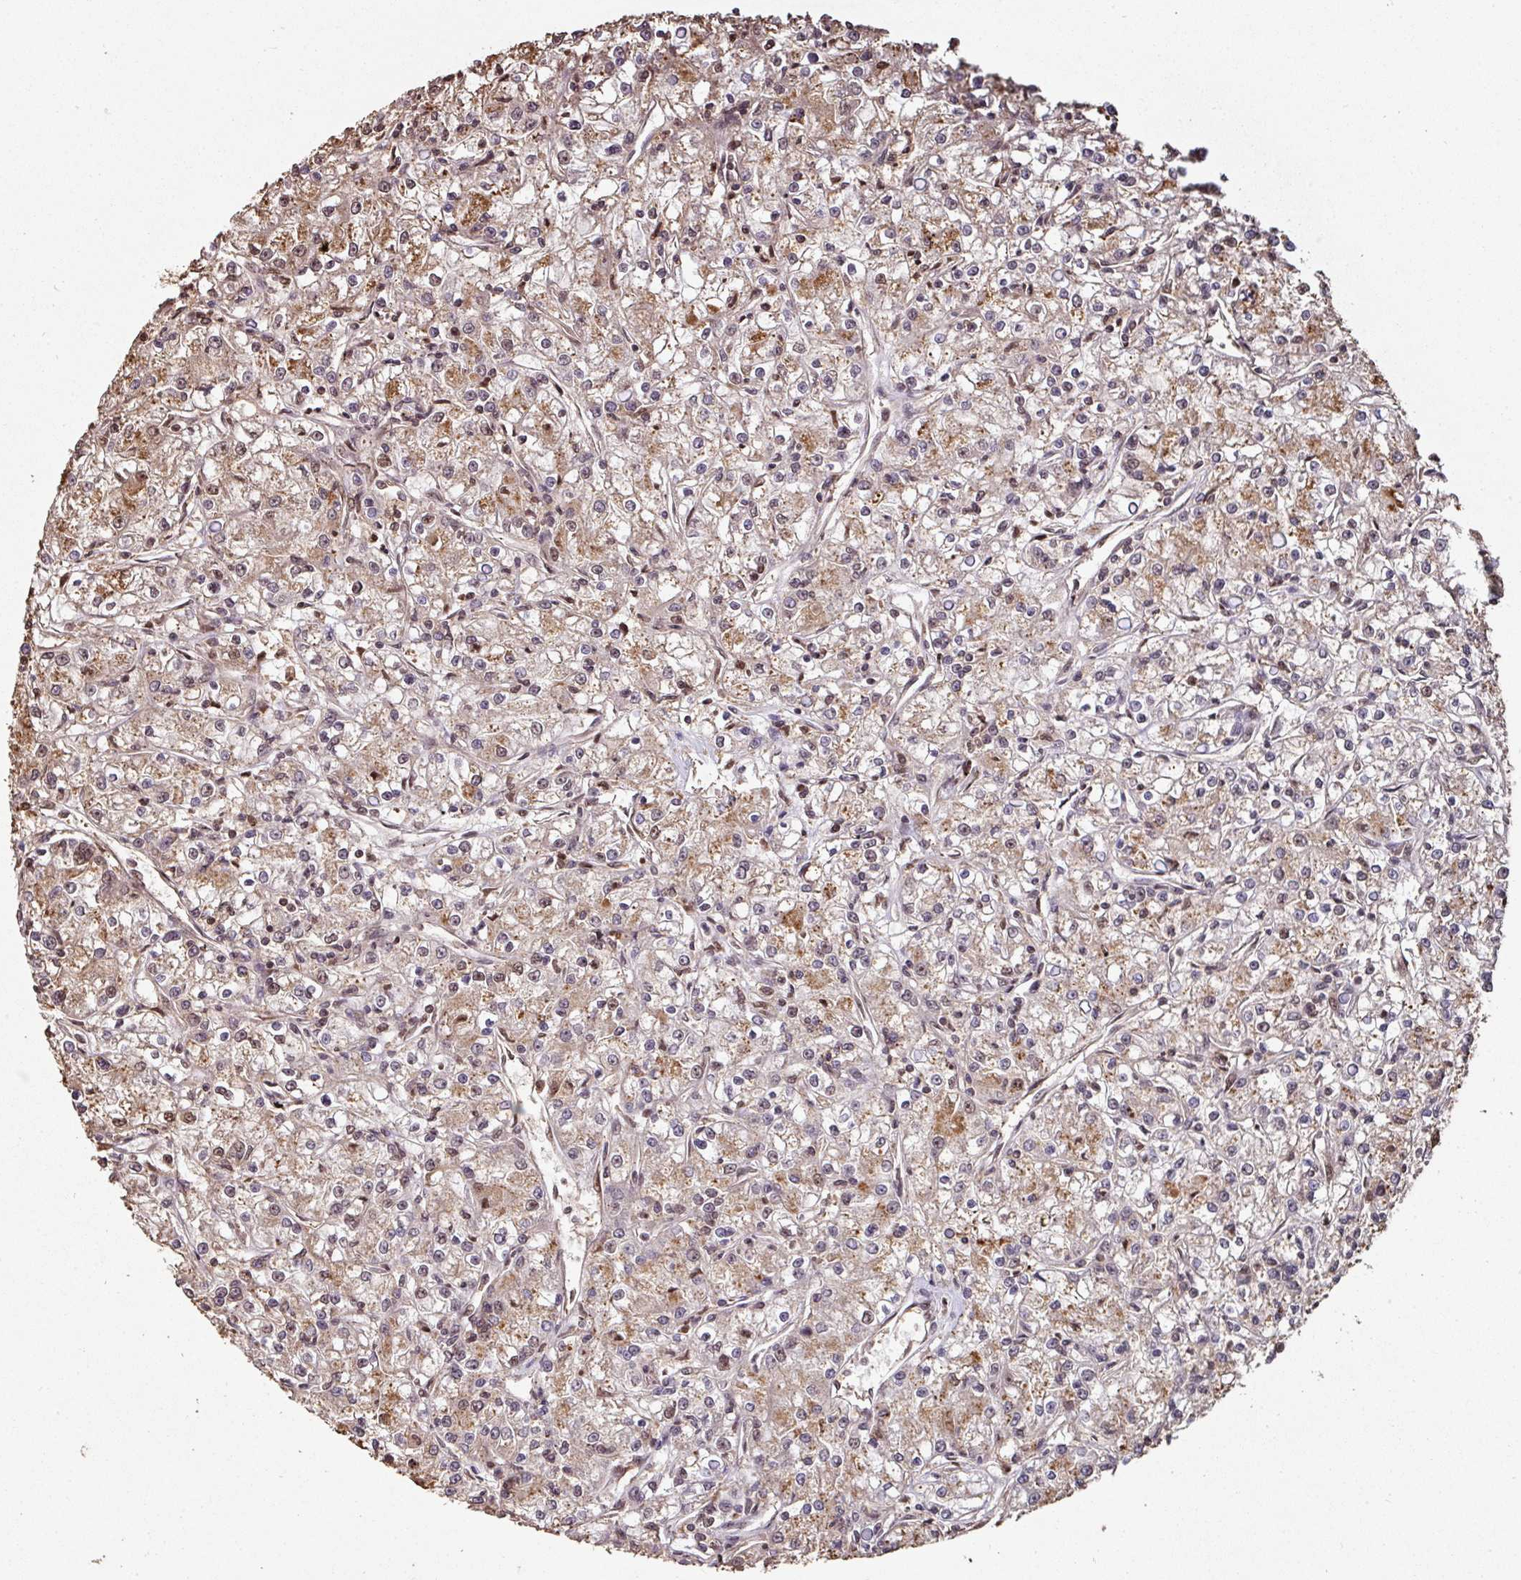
{"staining": {"intensity": "moderate", "quantity": ">75%", "location": "cytoplasmic/membranous,nuclear"}, "tissue": "renal cancer", "cell_type": "Tumor cells", "image_type": "cancer", "snomed": [{"axis": "morphology", "description": "Adenocarcinoma, NOS"}, {"axis": "topography", "description": "Kidney"}], "caption": "Approximately >75% of tumor cells in human adenocarcinoma (renal) reveal moderate cytoplasmic/membranous and nuclear protein staining as visualized by brown immunohistochemical staining.", "gene": "POLD1", "patient": {"sex": "female", "age": 59}}